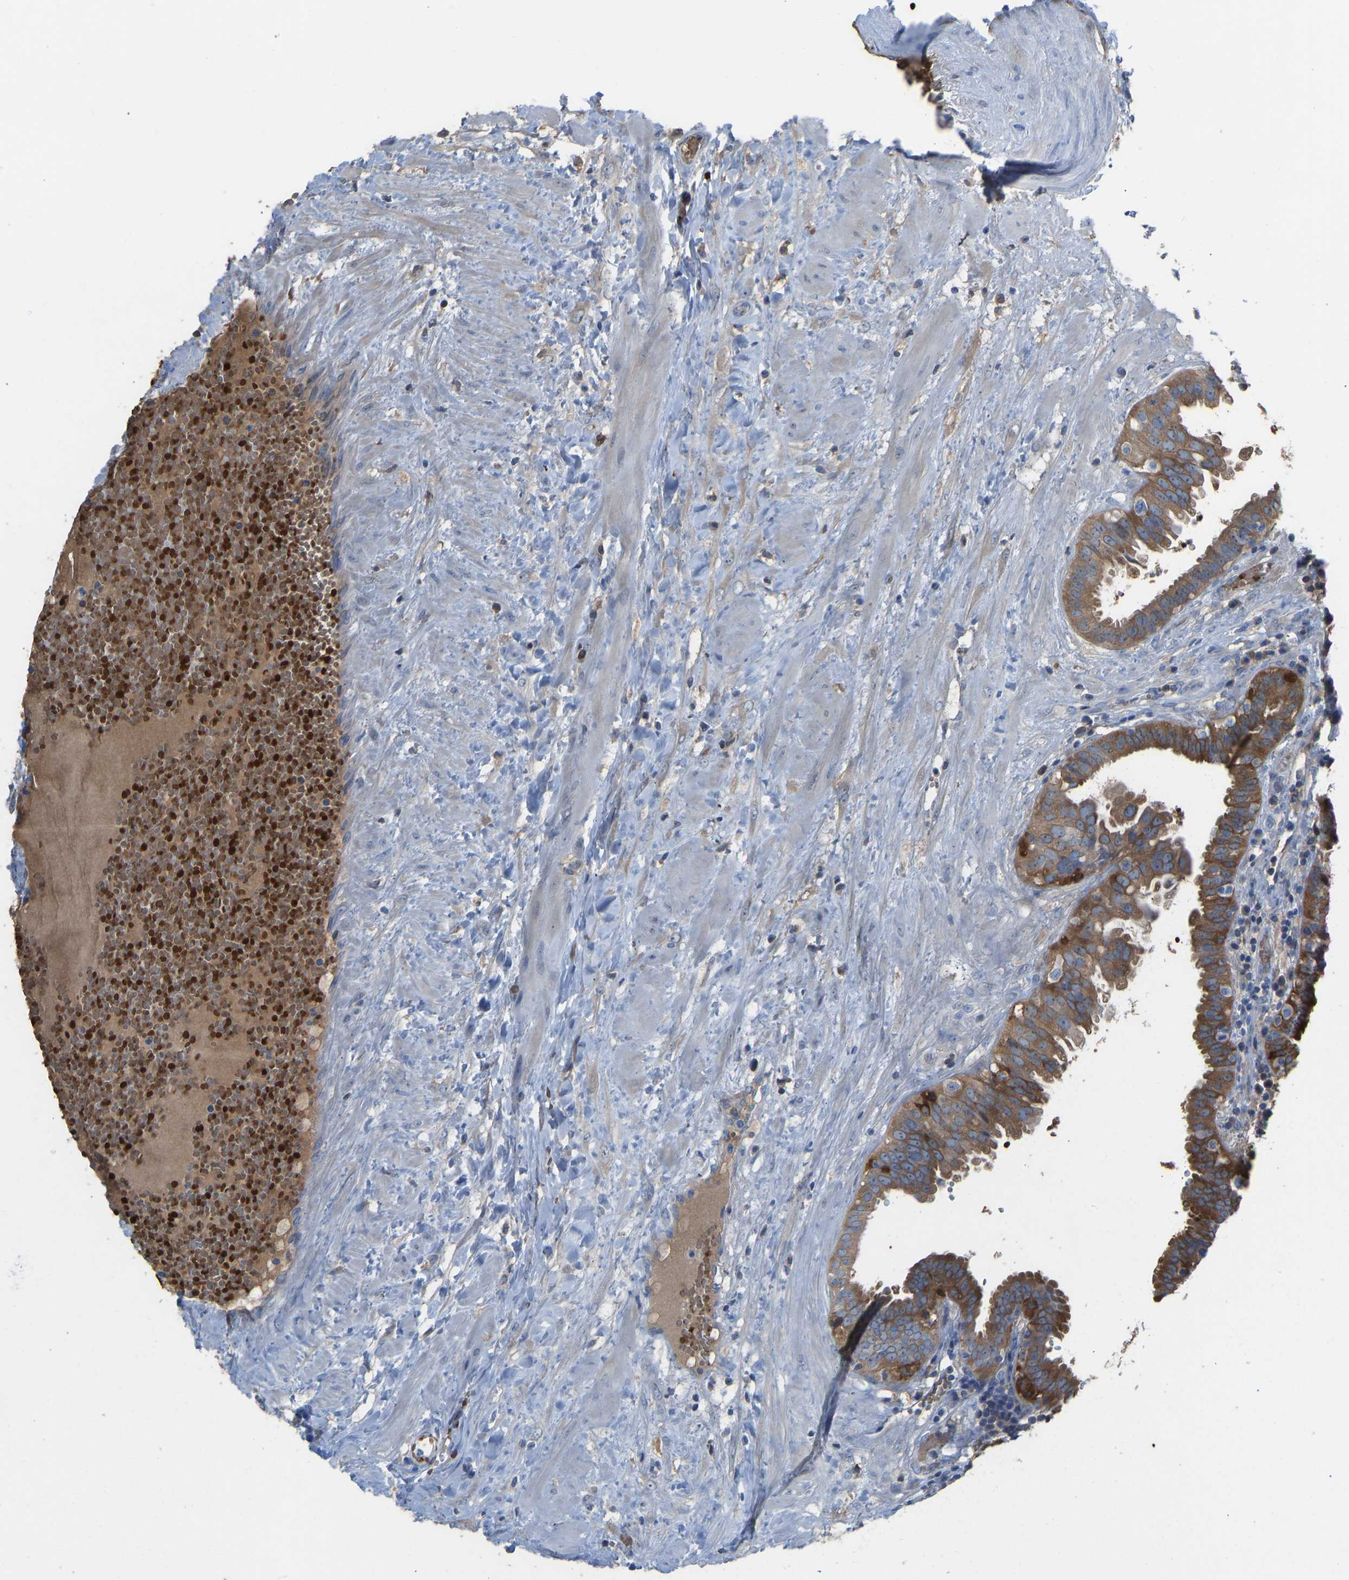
{"staining": {"intensity": "strong", "quantity": ">75%", "location": "cytoplasmic/membranous"}, "tissue": "fallopian tube", "cell_type": "Glandular cells", "image_type": "normal", "snomed": [{"axis": "morphology", "description": "Normal tissue, NOS"}, {"axis": "topography", "description": "Fallopian tube"}, {"axis": "topography", "description": "Placenta"}], "caption": "Protein analysis of unremarkable fallopian tube demonstrates strong cytoplasmic/membranous positivity in about >75% of glandular cells.", "gene": "PIGS", "patient": {"sex": "female", "age": 32}}